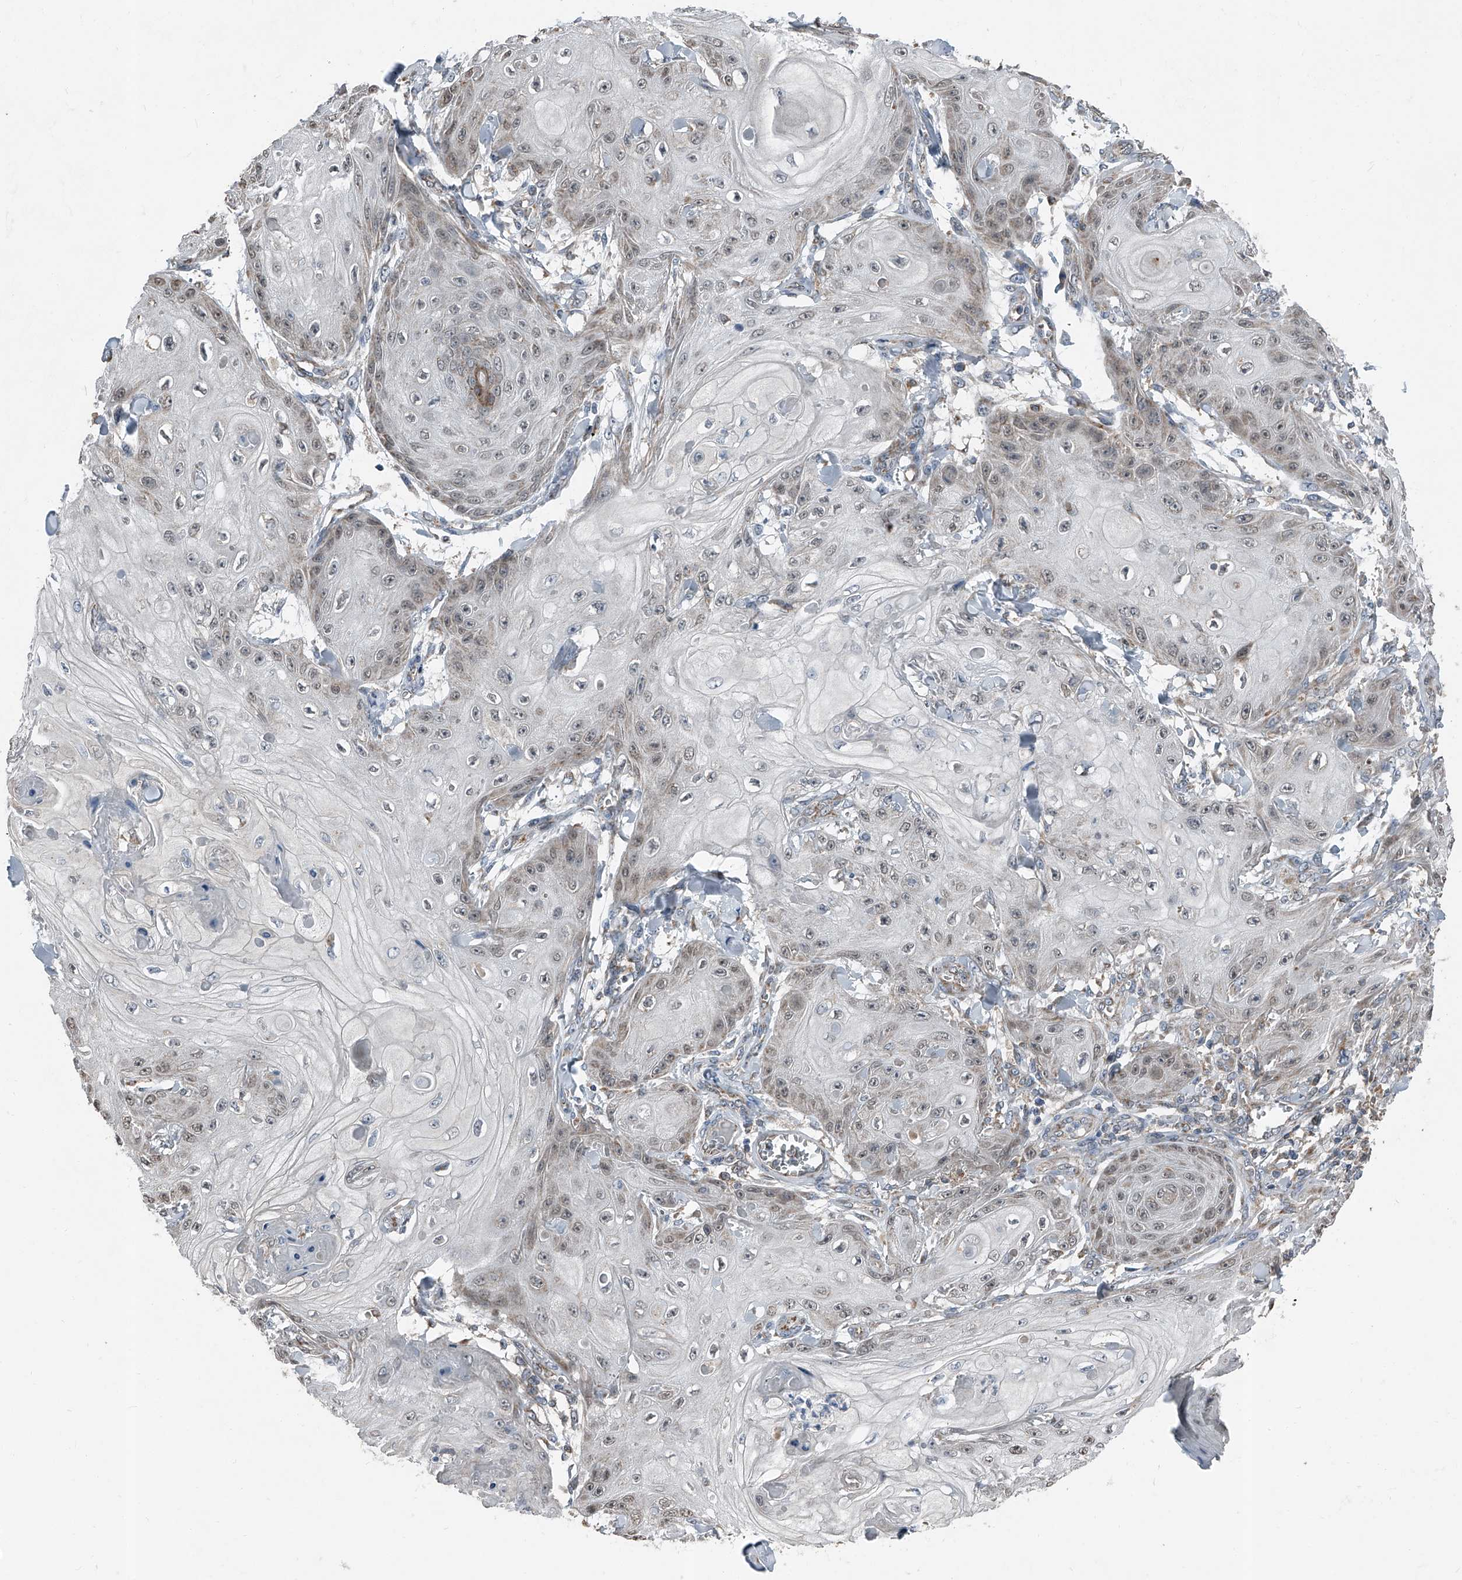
{"staining": {"intensity": "weak", "quantity": "25%-75%", "location": "nuclear"}, "tissue": "skin cancer", "cell_type": "Tumor cells", "image_type": "cancer", "snomed": [{"axis": "morphology", "description": "Squamous cell carcinoma, NOS"}, {"axis": "topography", "description": "Skin"}], "caption": "An image of squamous cell carcinoma (skin) stained for a protein reveals weak nuclear brown staining in tumor cells. The protein is stained brown, and the nuclei are stained in blue (DAB IHC with brightfield microscopy, high magnification).", "gene": "CHRNA7", "patient": {"sex": "male", "age": 74}}